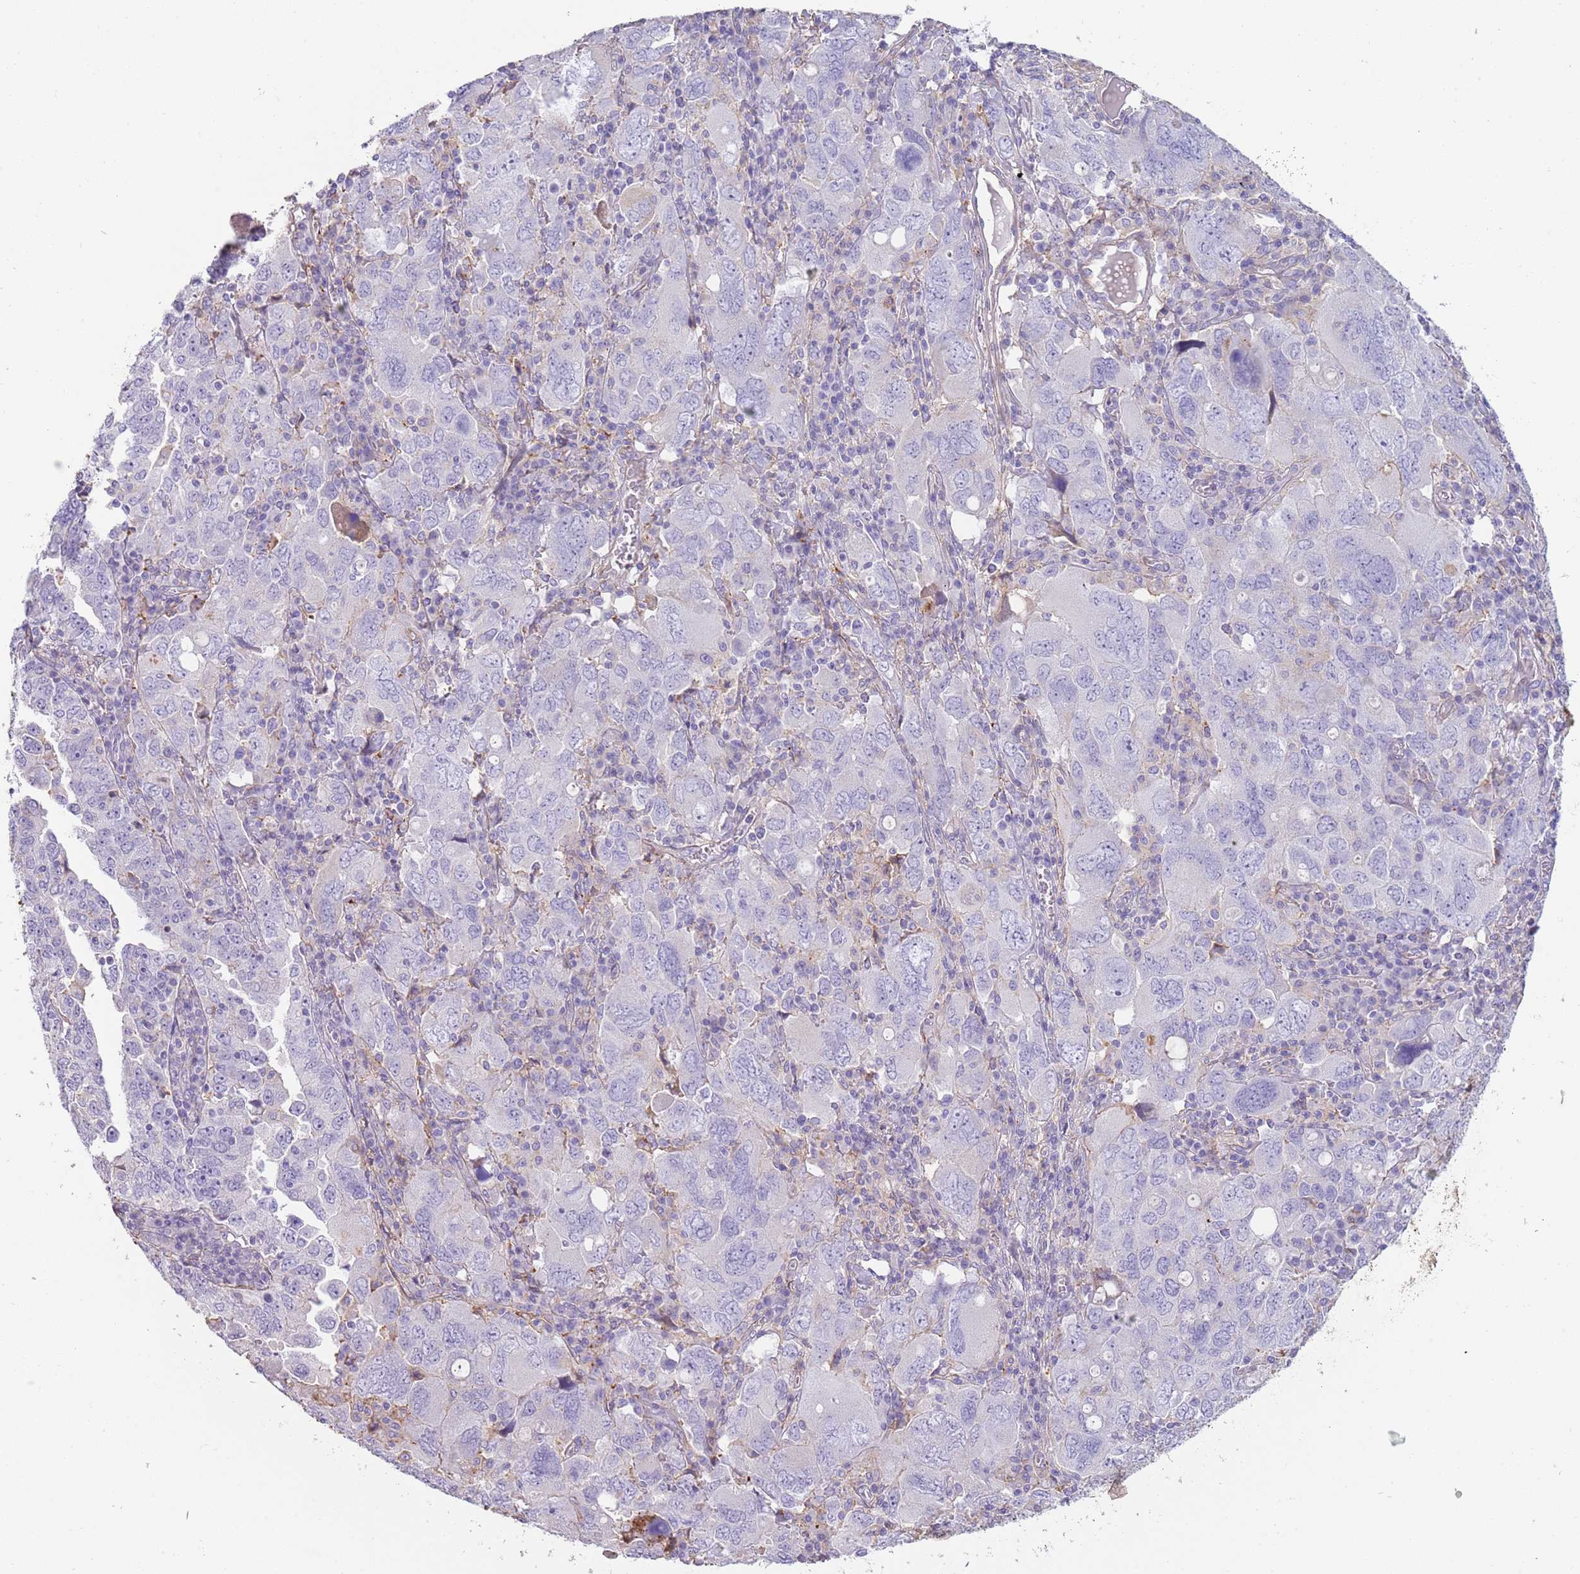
{"staining": {"intensity": "negative", "quantity": "none", "location": "none"}, "tissue": "ovarian cancer", "cell_type": "Tumor cells", "image_type": "cancer", "snomed": [{"axis": "morphology", "description": "Carcinoma, endometroid"}, {"axis": "topography", "description": "Ovary"}], "caption": "Photomicrograph shows no protein expression in tumor cells of ovarian cancer tissue.", "gene": "NBPF3", "patient": {"sex": "female", "age": 62}}